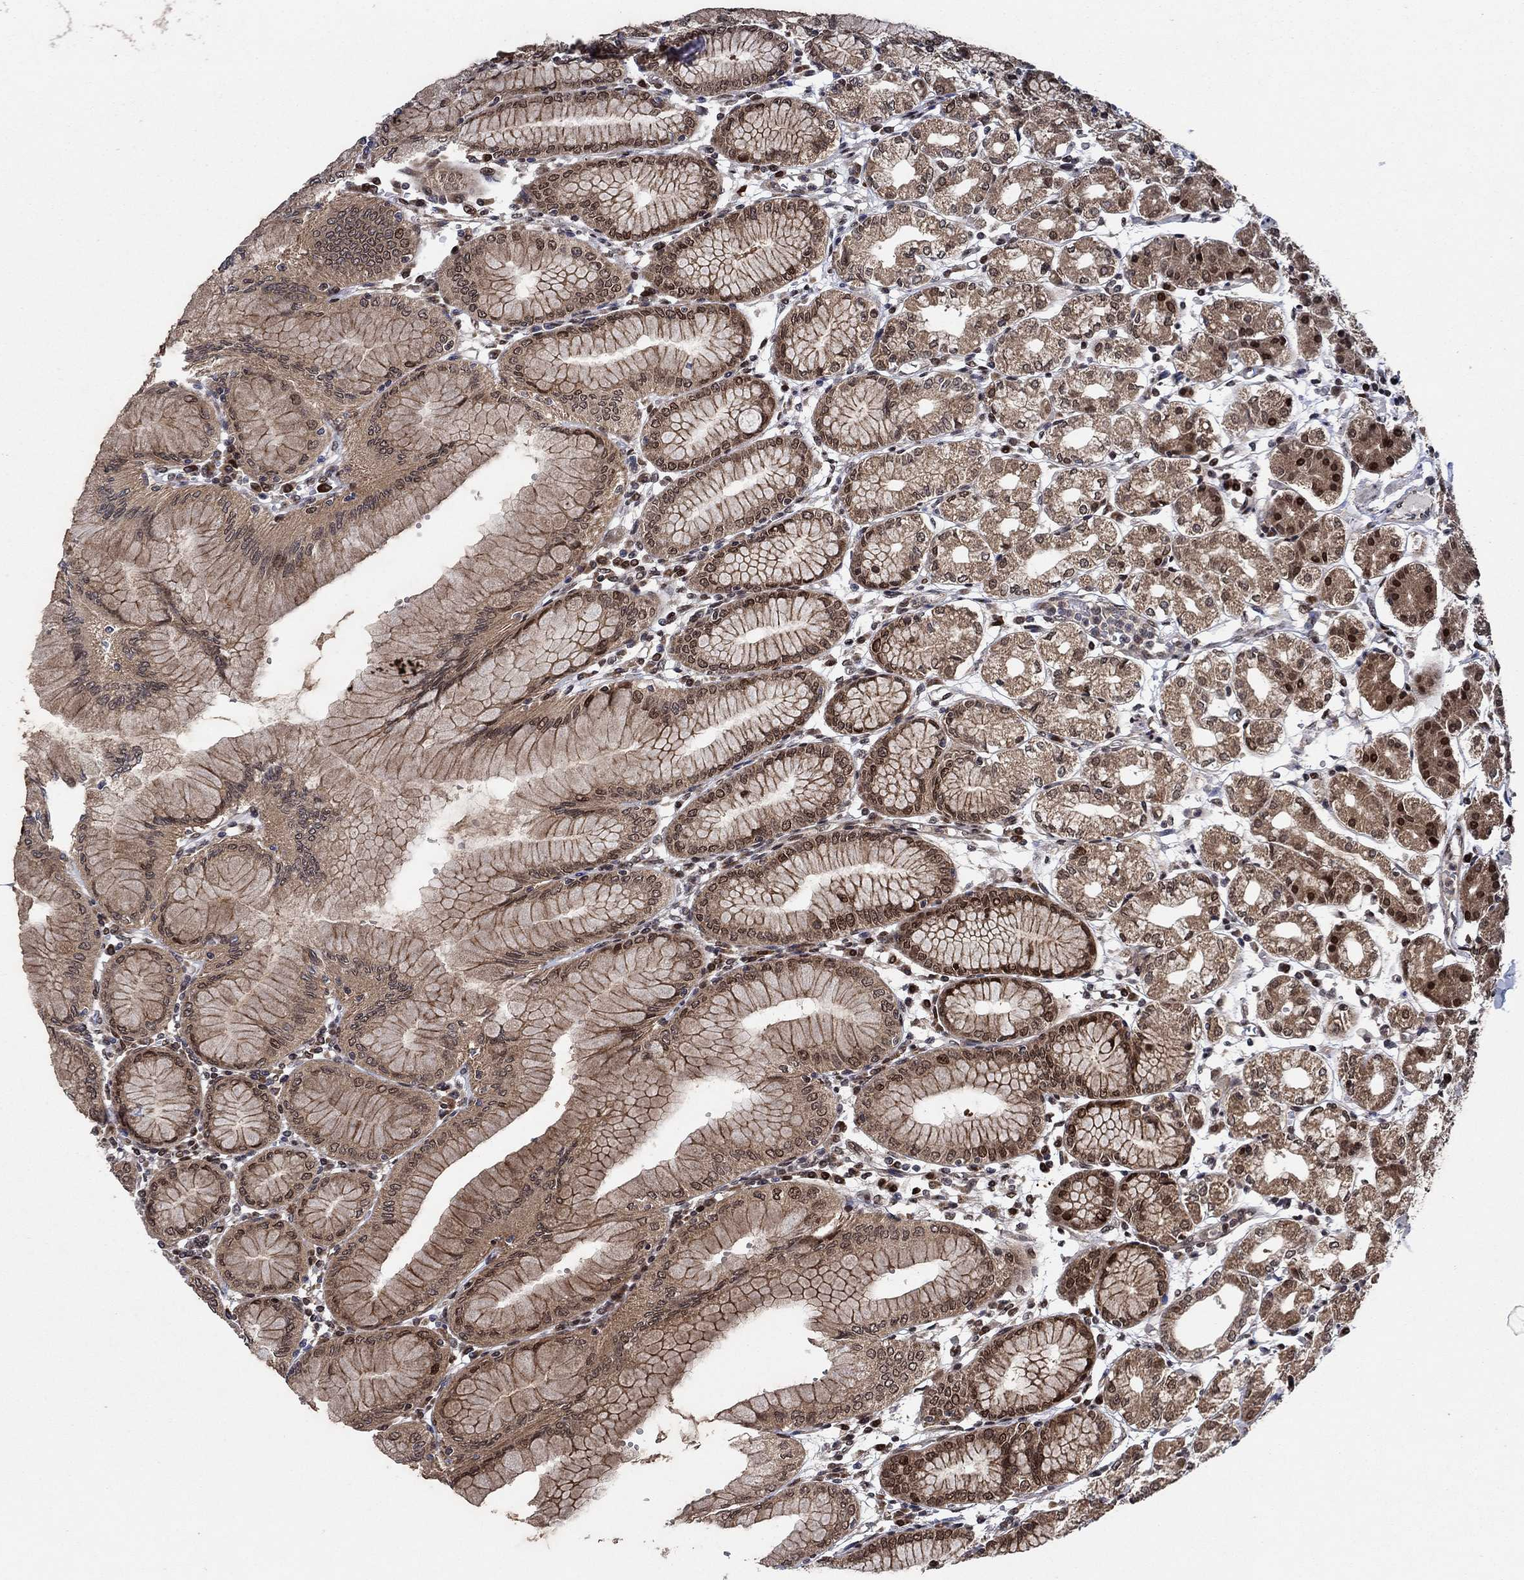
{"staining": {"intensity": "strong", "quantity": "25%-75%", "location": "cytoplasmic/membranous,nuclear"}, "tissue": "stomach", "cell_type": "Glandular cells", "image_type": "normal", "snomed": [{"axis": "morphology", "description": "Normal tissue, NOS"}, {"axis": "topography", "description": "Skeletal muscle"}, {"axis": "topography", "description": "Stomach"}], "caption": "The immunohistochemical stain highlights strong cytoplasmic/membranous,nuclear positivity in glandular cells of unremarkable stomach.", "gene": "PRICKLE4", "patient": {"sex": "female", "age": 57}}